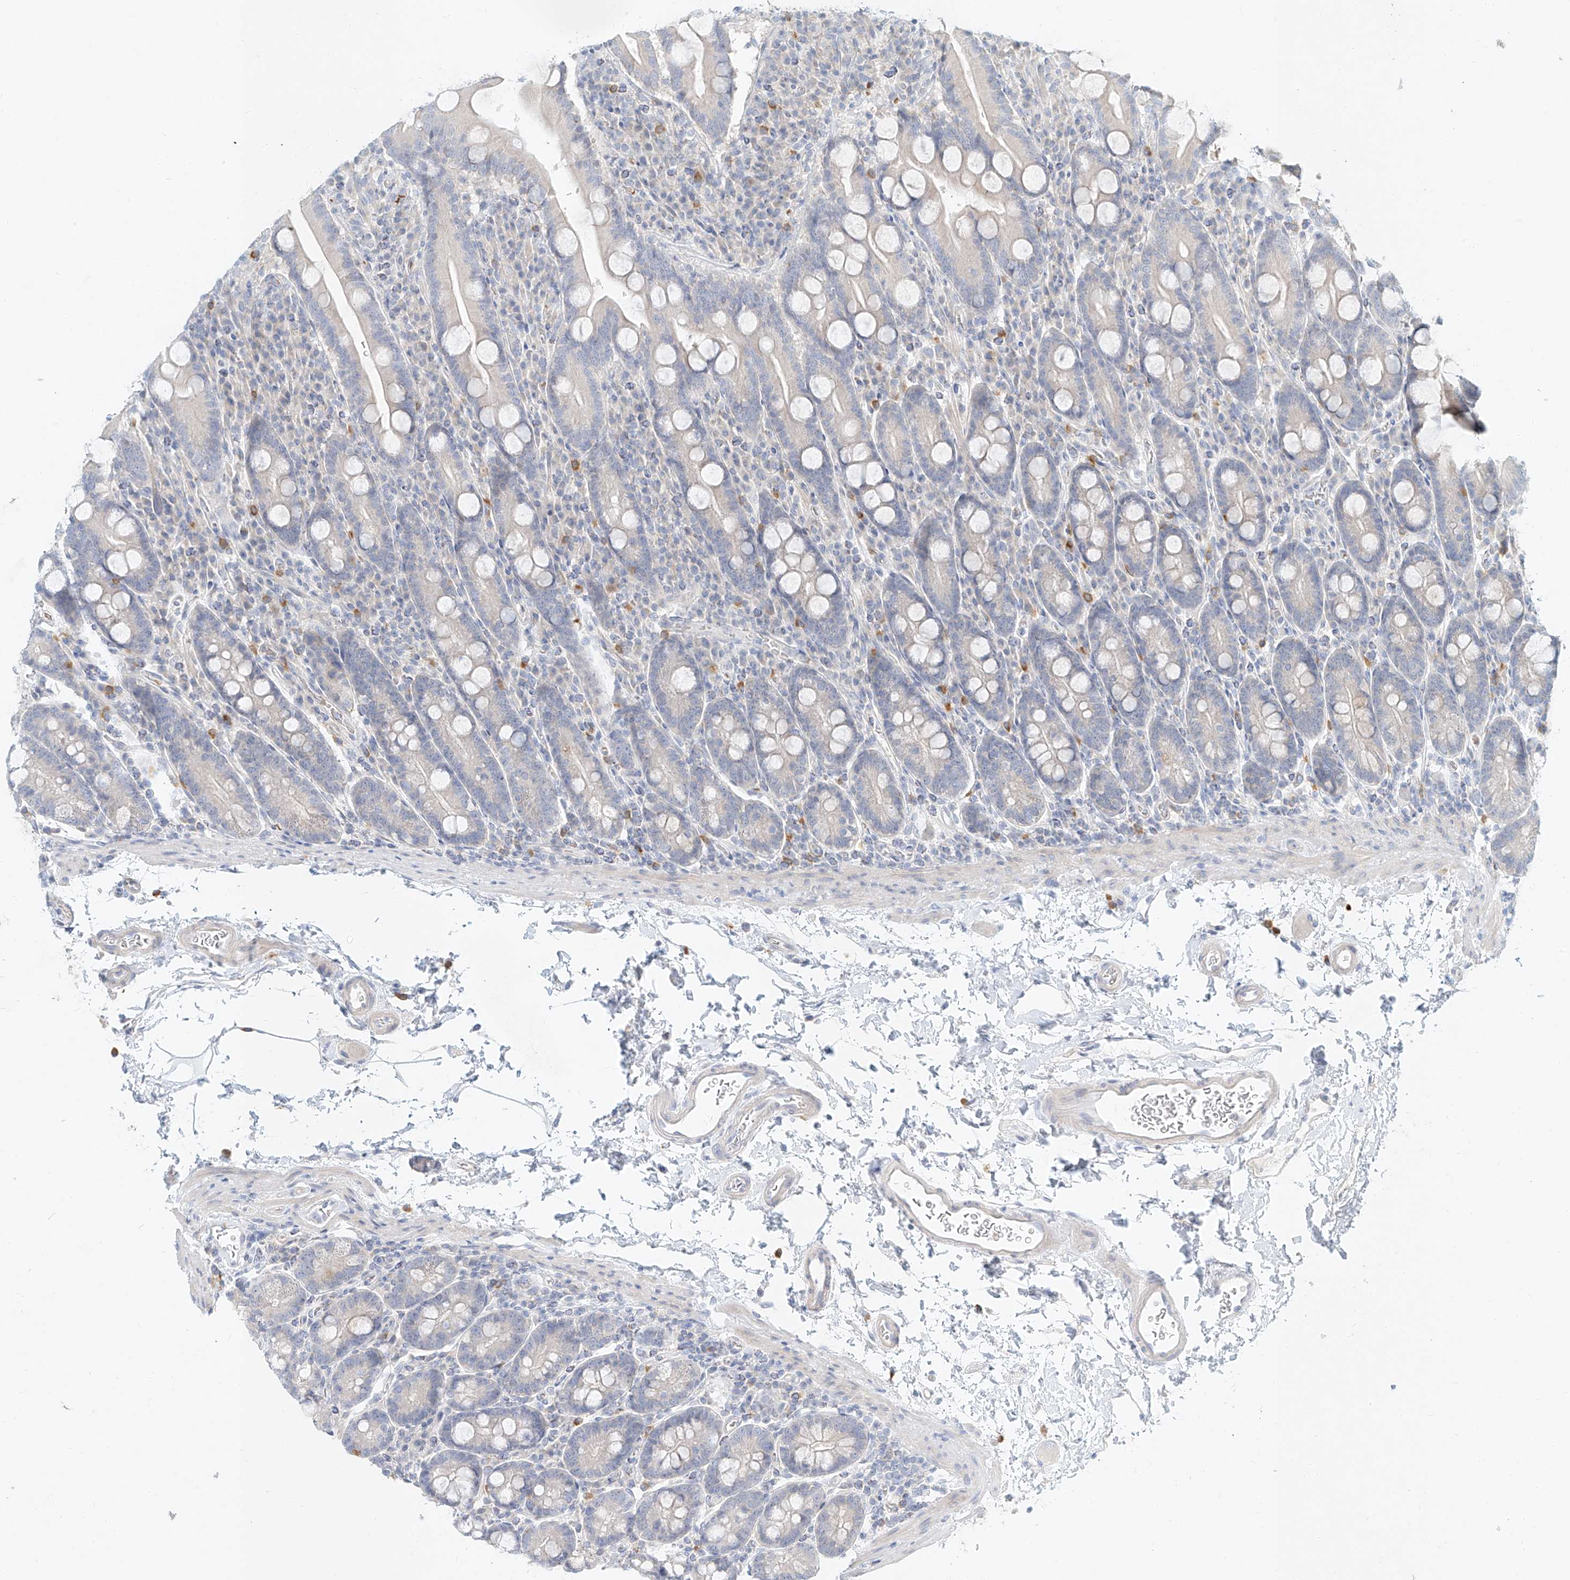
{"staining": {"intensity": "negative", "quantity": "none", "location": "none"}, "tissue": "duodenum", "cell_type": "Glandular cells", "image_type": "normal", "snomed": [{"axis": "morphology", "description": "Normal tissue, NOS"}, {"axis": "topography", "description": "Duodenum"}], "caption": "The immunohistochemistry (IHC) photomicrograph has no significant staining in glandular cells of duodenum. The staining was performed using DAB to visualize the protein expression in brown, while the nuclei were stained in blue with hematoxylin (Magnification: 20x).", "gene": "SYTL3", "patient": {"sex": "male", "age": 35}}